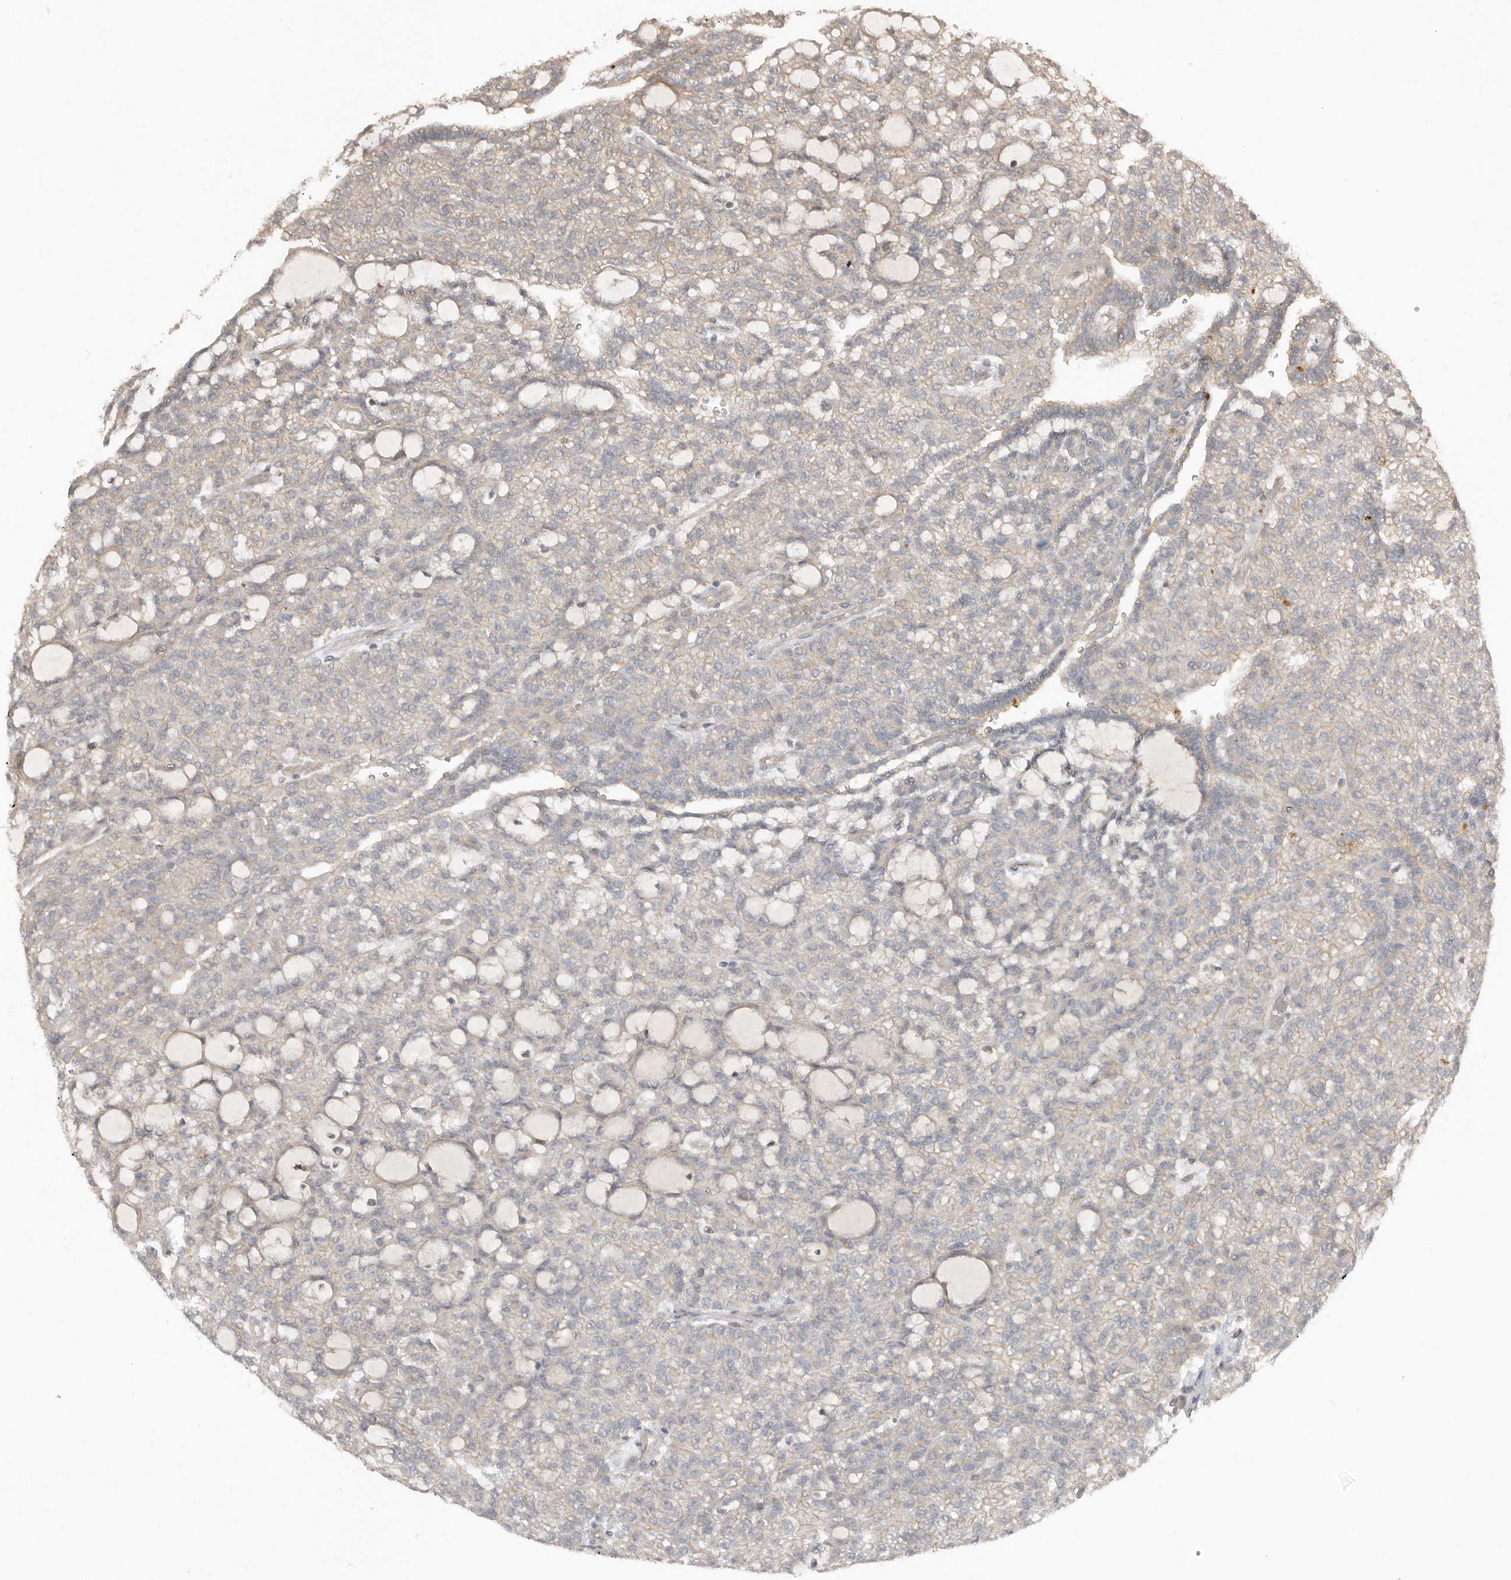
{"staining": {"intensity": "negative", "quantity": "none", "location": "none"}, "tissue": "renal cancer", "cell_type": "Tumor cells", "image_type": "cancer", "snomed": [{"axis": "morphology", "description": "Adenocarcinoma, NOS"}, {"axis": "topography", "description": "Kidney"}], "caption": "IHC image of renal cancer stained for a protein (brown), which reveals no positivity in tumor cells.", "gene": "TEAD3", "patient": {"sex": "male", "age": 63}}